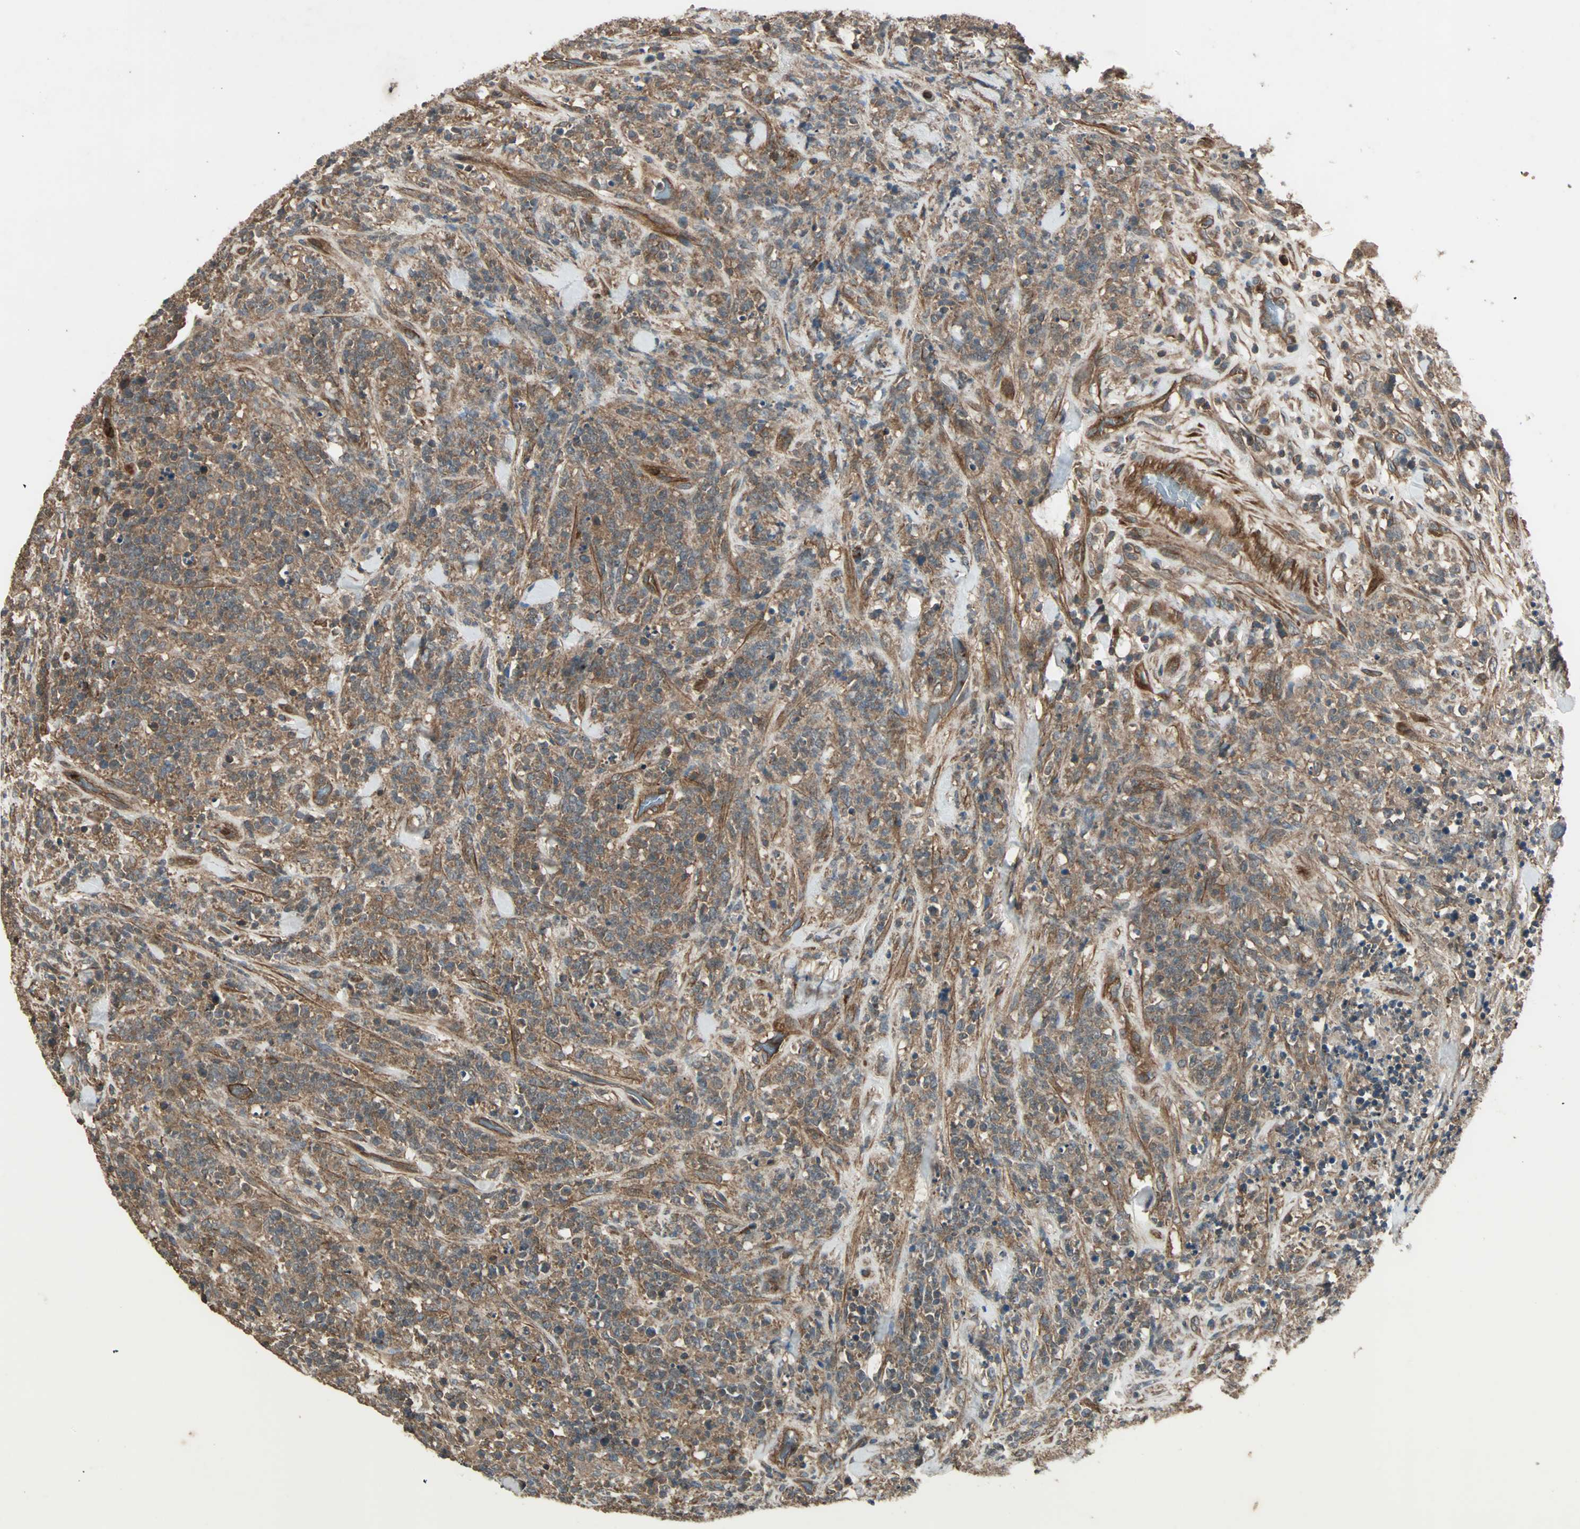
{"staining": {"intensity": "moderate", "quantity": ">75%", "location": "cytoplasmic/membranous"}, "tissue": "lymphoma", "cell_type": "Tumor cells", "image_type": "cancer", "snomed": [{"axis": "morphology", "description": "Malignant lymphoma, non-Hodgkin's type, High grade"}, {"axis": "topography", "description": "Soft tissue"}], "caption": "Lymphoma tissue shows moderate cytoplasmic/membranous positivity in about >75% of tumor cells, visualized by immunohistochemistry. (DAB (3,3'-diaminobenzidine) IHC with brightfield microscopy, high magnification).", "gene": "GCK", "patient": {"sex": "male", "age": 18}}